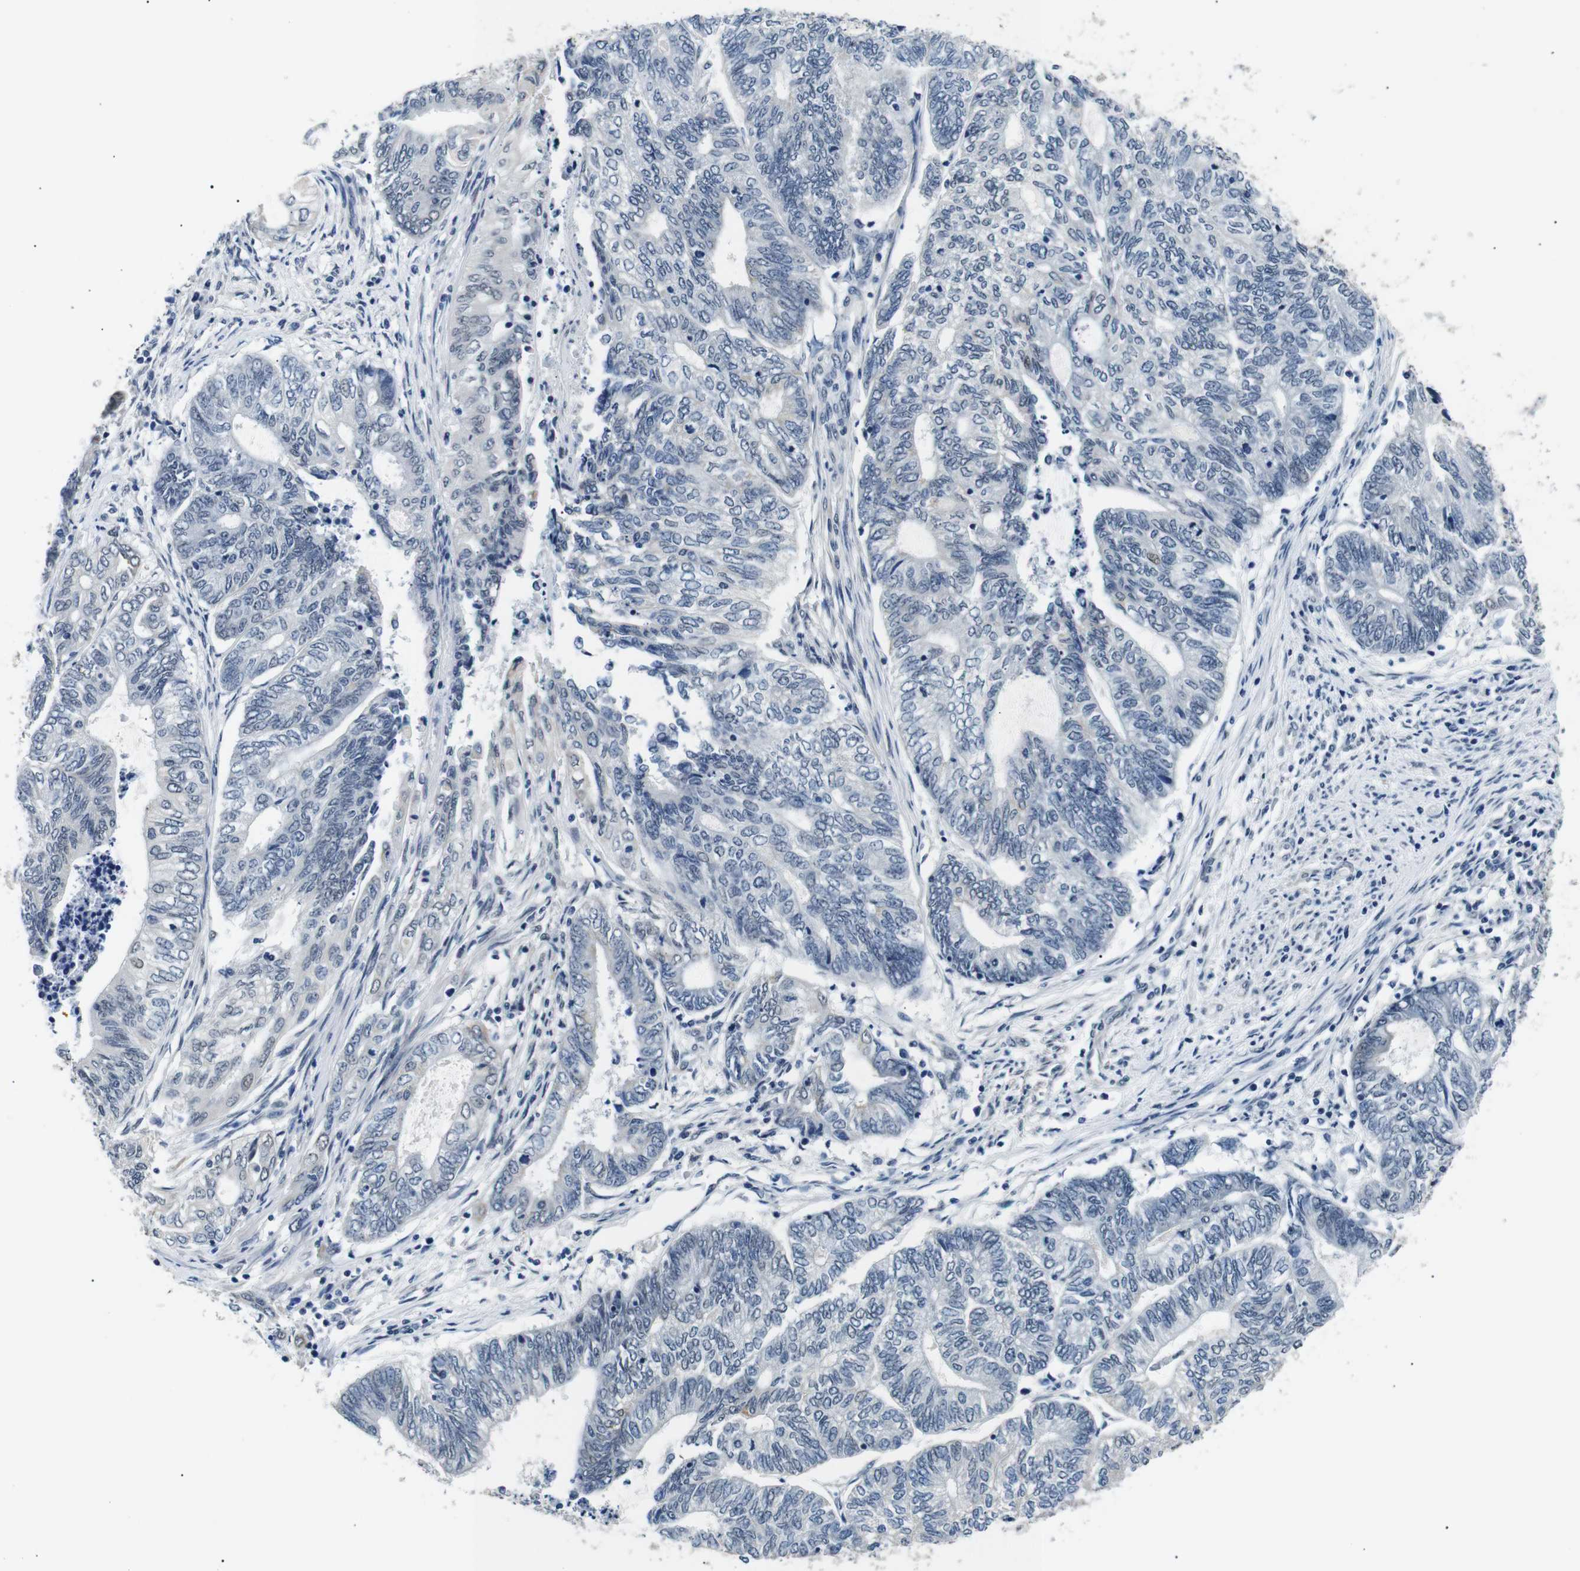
{"staining": {"intensity": "negative", "quantity": "none", "location": "none"}, "tissue": "endometrial cancer", "cell_type": "Tumor cells", "image_type": "cancer", "snomed": [{"axis": "morphology", "description": "Adenocarcinoma, NOS"}, {"axis": "topography", "description": "Uterus"}, {"axis": "topography", "description": "Endometrium"}], "caption": "A high-resolution histopathology image shows immunohistochemistry (IHC) staining of adenocarcinoma (endometrial), which shows no significant expression in tumor cells. (DAB (3,3'-diaminobenzidine) immunohistochemistry (IHC) visualized using brightfield microscopy, high magnification).", "gene": "TAFA1", "patient": {"sex": "female", "age": 70}}